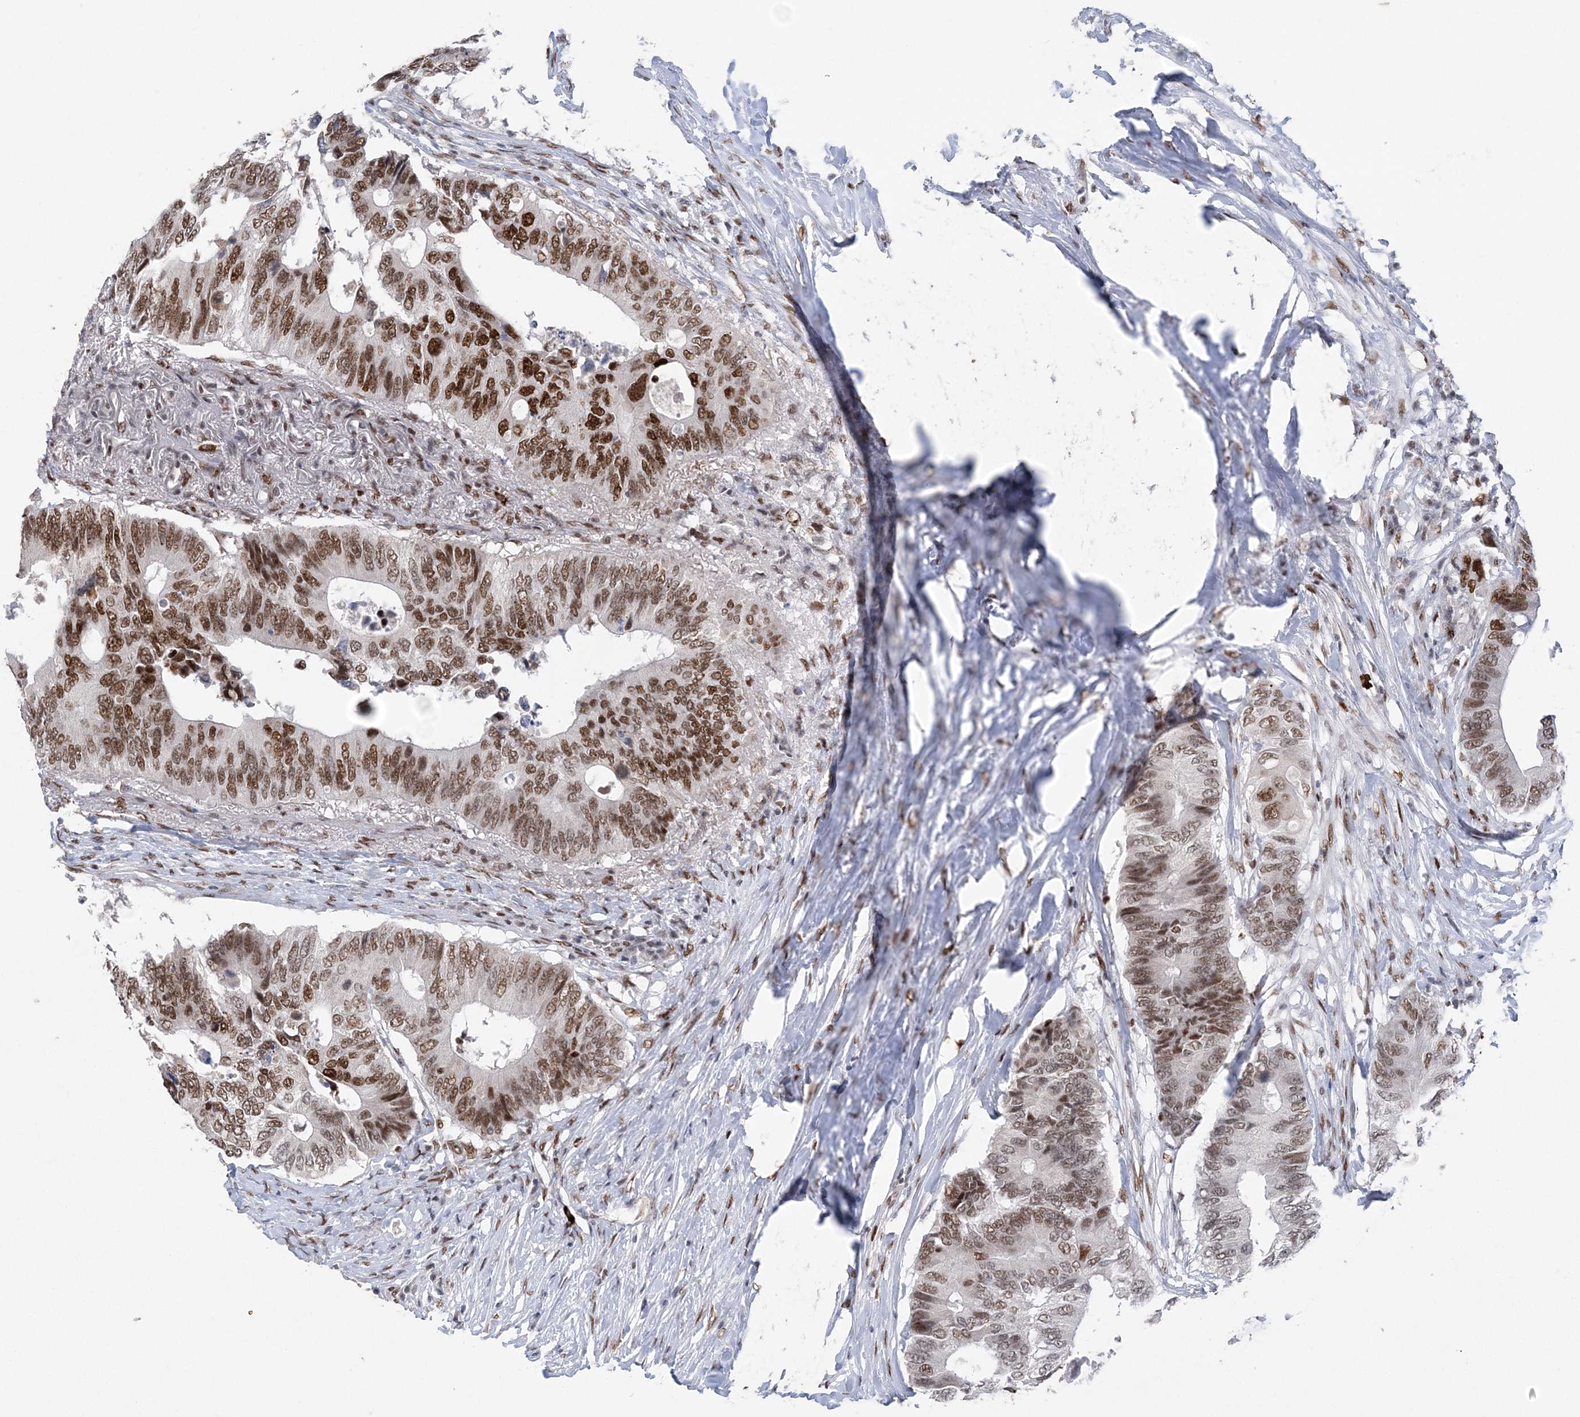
{"staining": {"intensity": "moderate", "quantity": ">75%", "location": "nuclear"}, "tissue": "colorectal cancer", "cell_type": "Tumor cells", "image_type": "cancer", "snomed": [{"axis": "morphology", "description": "Adenocarcinoma, NOS"}, {"axis": "topography", "description": "Colon"}], "caption": "This histopathology image demonstrates immunohistochemistry (IHC) staining of colorectal adenocarcinoma, with medium moderate nuclear expression in approximately >75% of tumor cells.", "gene": "ZBTB7A", "patient": {"sex": "male", "age": 71}}